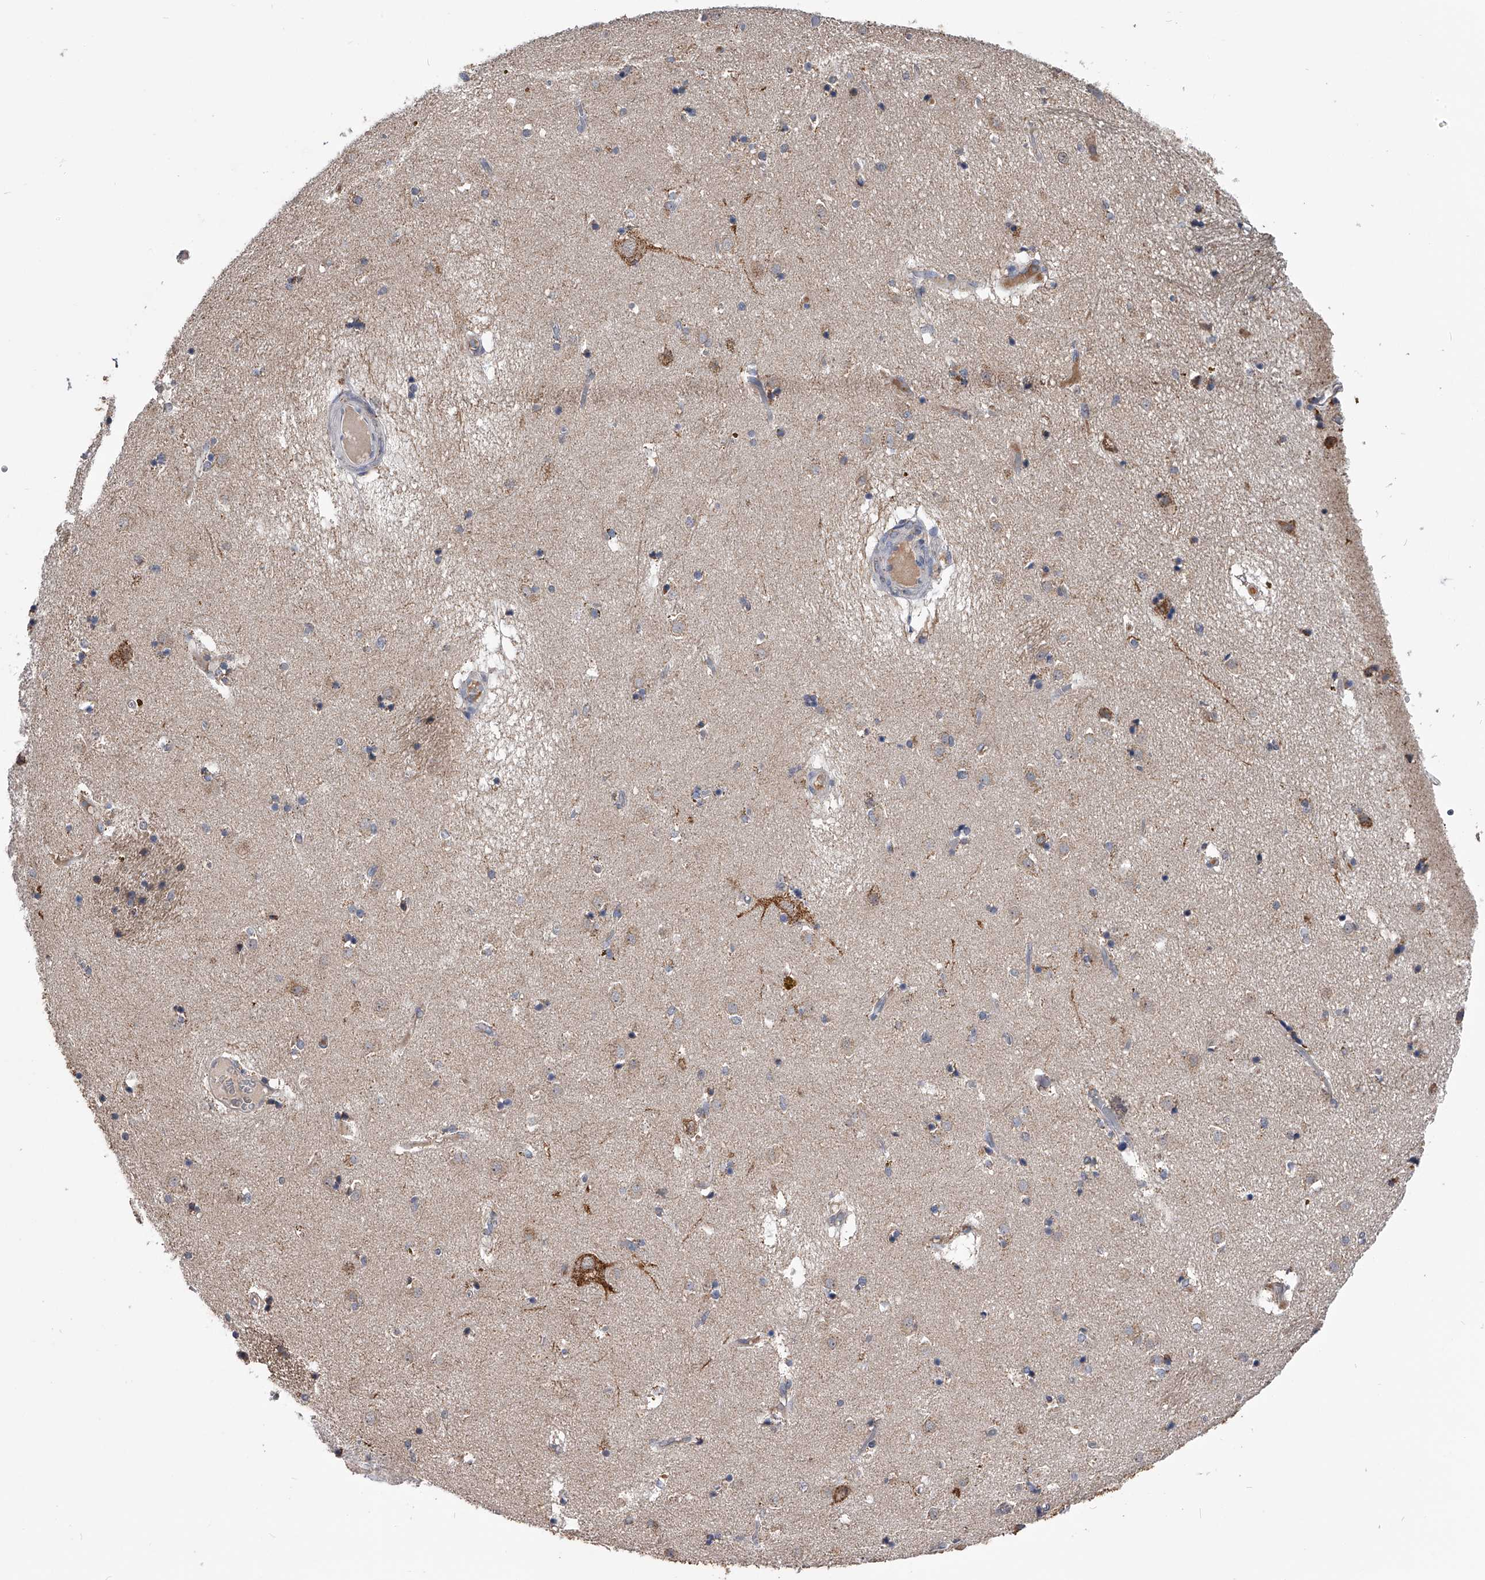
{"staining": {"intensity": "moderate", "quantity": "<25%", "location": "cytoplasmic/membranous"}, "tissue": "caudate", "cell_type": "Glial cells", "image_type": "normal", "snomed": [{"axis": "morphology", "description": "Normal tissue, NOS"}, {"axis": "topography", "description": "Lateral ventricle wall"}], "caption": "Protein staining by immunohistochemistry reveals moderate cytoplasmic/membranous expression in about <25% of glial cells in normal caudate.", "gene": "OAT", "patient": {"sex": "male", "age": 70}}